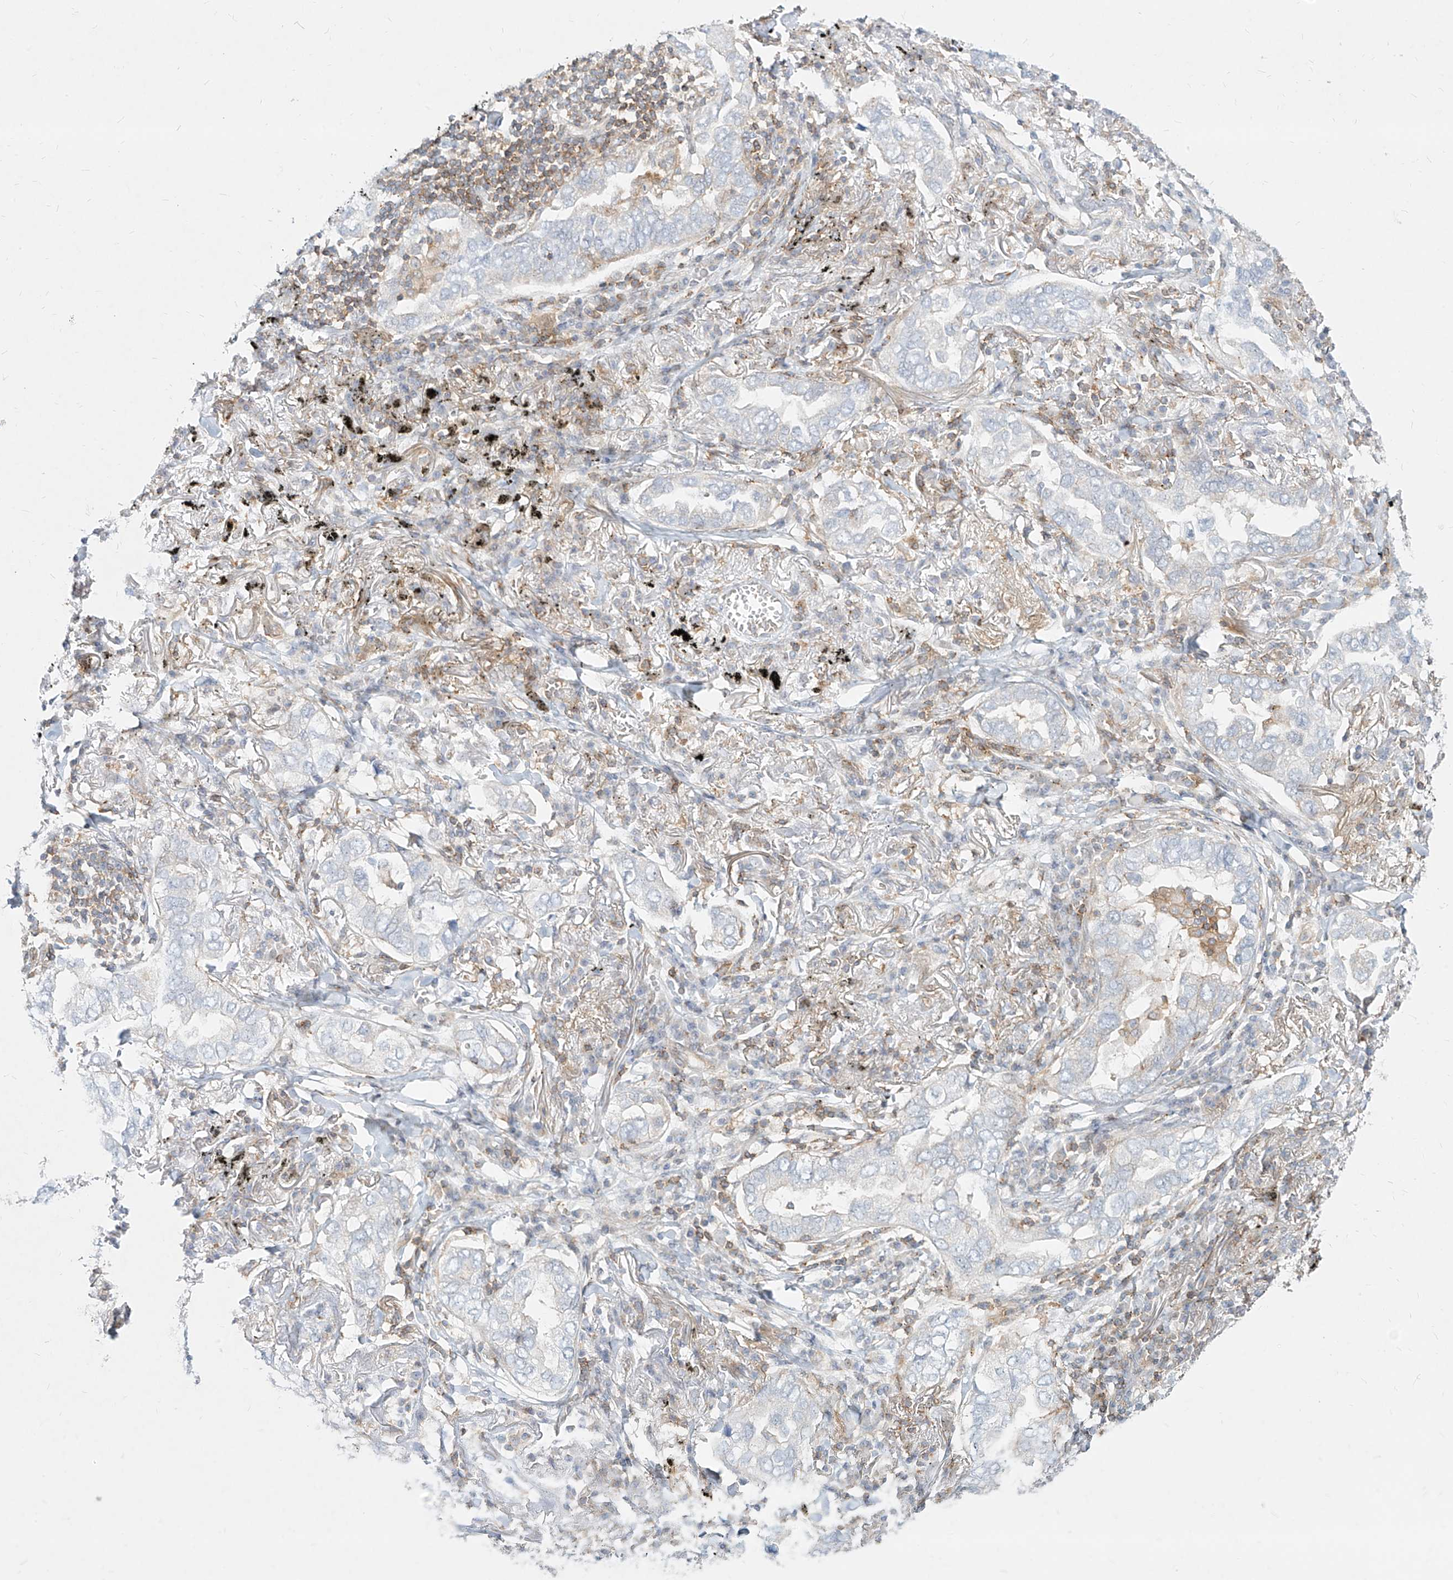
{"staining": {"intensity": "negative", "quantity": "none", "location": "none"}, "tissue": "lung cancer", "cell_type": "Tumor cells", "image_type": "cancer", "snomed": [{"axis": "morphology", "description": "Adenocarcinoma, NOS"}, {"axis": "topography", "description": "Lung"}], "caption": "Micrograph shows no significant protein positivity in tumor cells of adenocarcinoma (lung).", "gene": "SLC2A12", "patient": {"sex": "male", "age": 65}}